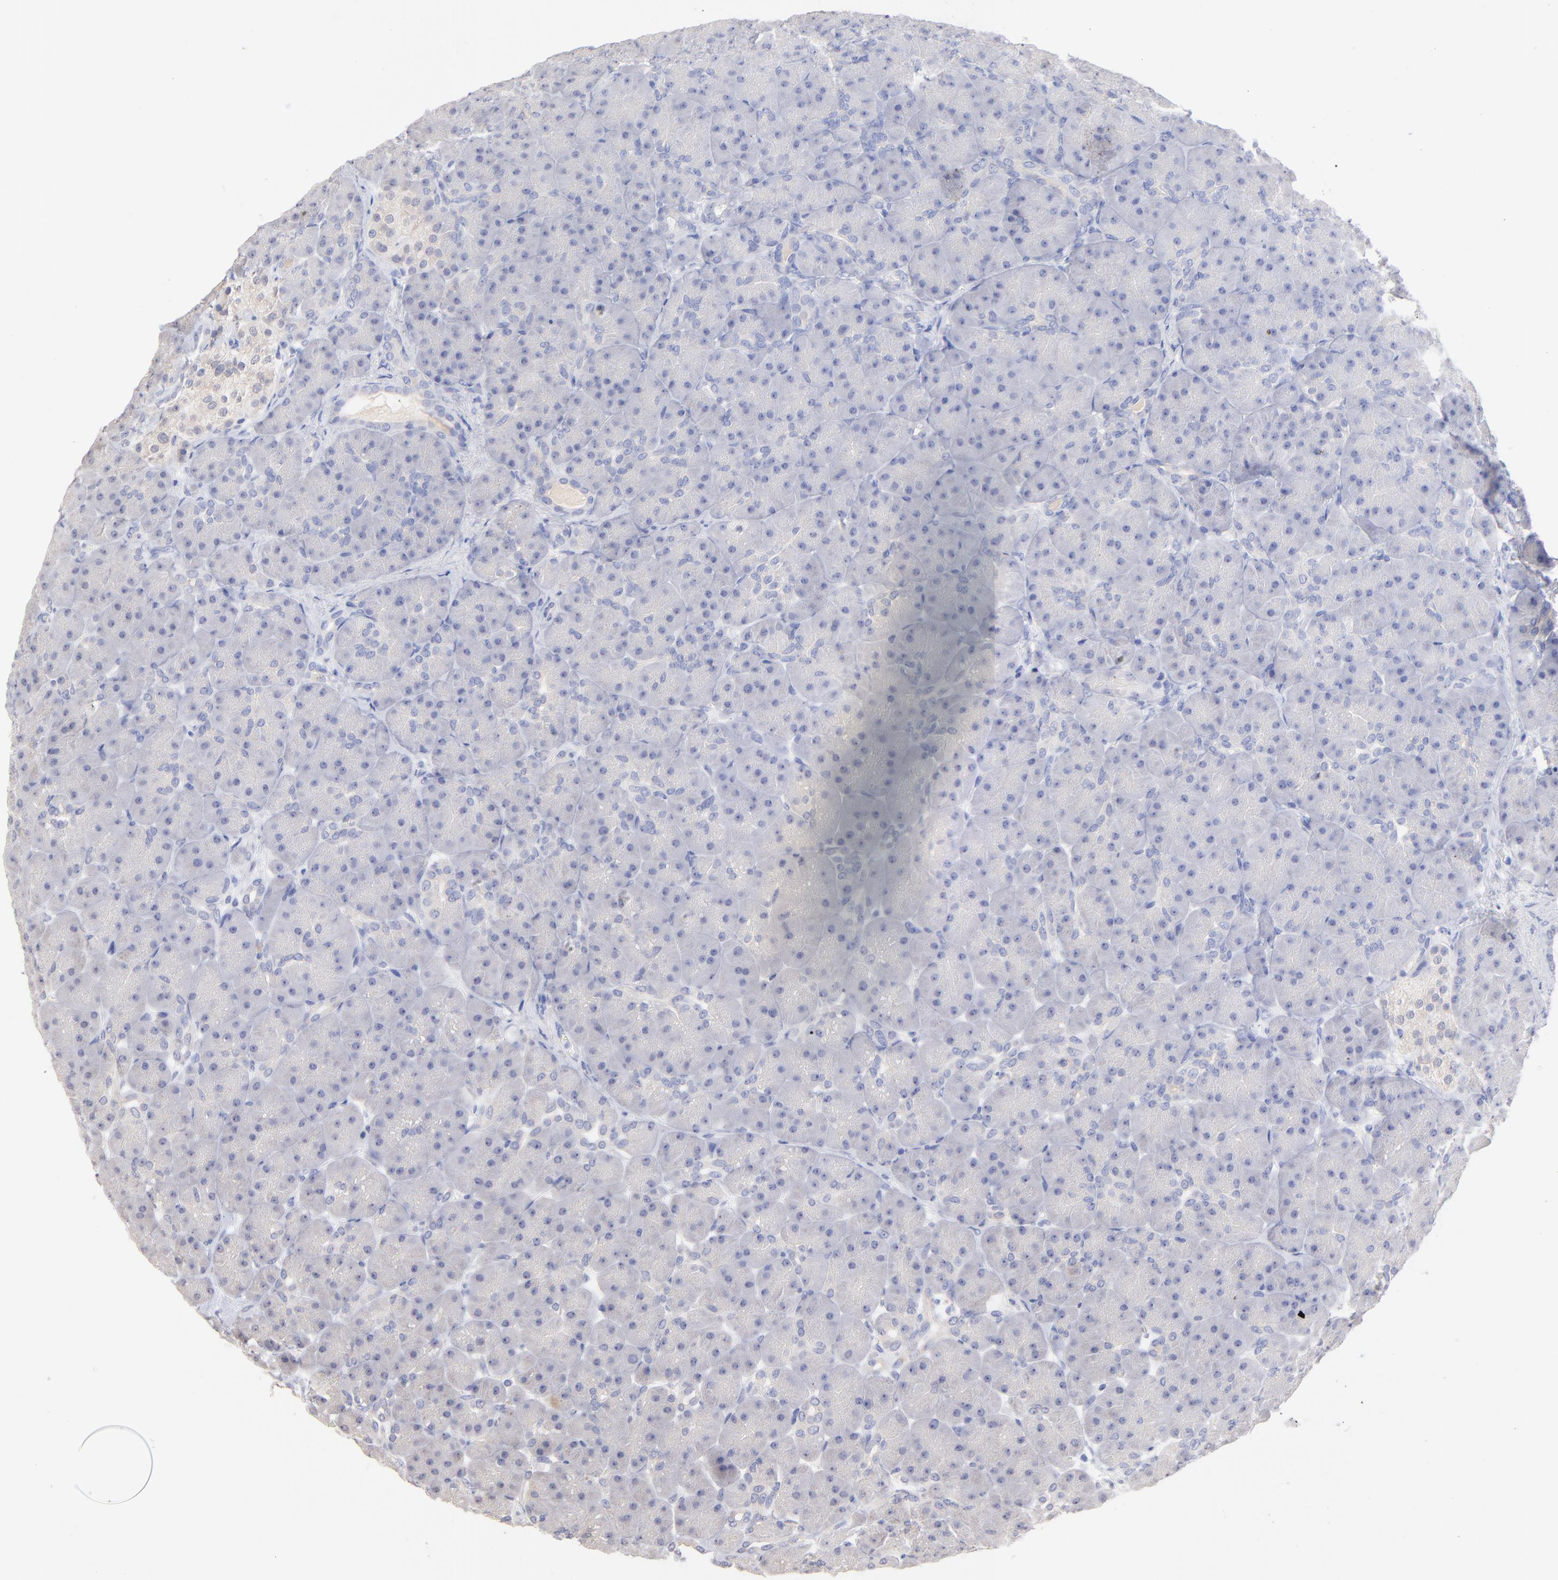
{"staining": {"intensity": "weak", "quantity": "<25%", "location": "cytoplasmic/membranous"}, "tissue": "pancreas", "cell_type": "Exocrine glandular cells", "image_type": "normal", "snomed": [{"axis": "morphology", "description": "Normal tissue, NOS"}, {"axis": "topography", "description": "Pancreas"}], "caption": "Immunohistochemical staining of normal pancreas shows no significant staining in exocrine glandular cells.", "gene": "CFAP57", "patient": {"sex": "male", "age": 66}}